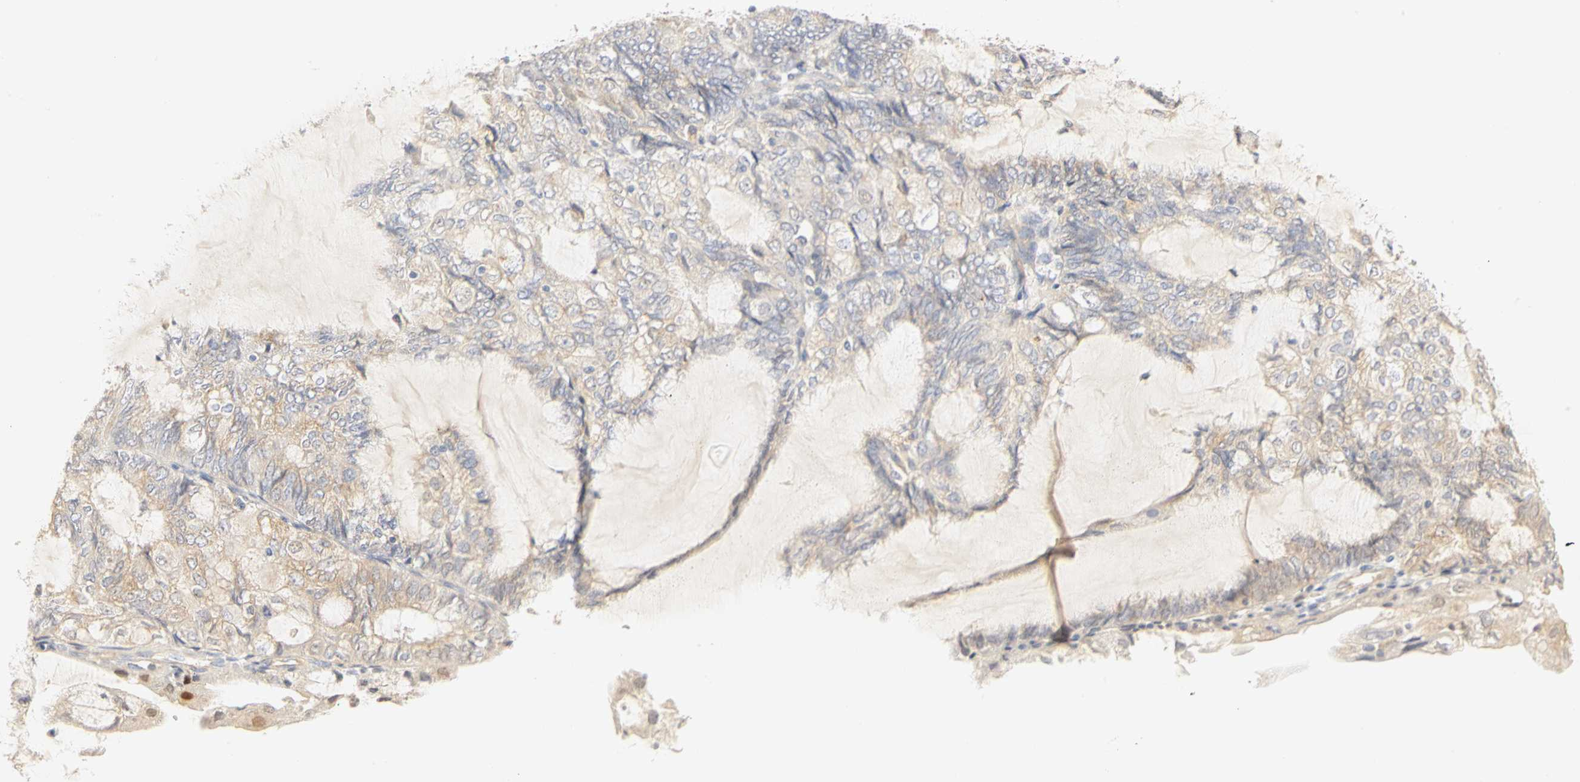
{"staining": {"intensity": "weak", "quantity": "25%-75%", "location": "cytoplasmic/membranous"}, "tissue": "endometrial cancer", "cell_type": "Tumor cells", "image_type": "cancer", "snomed": [{"axis": "morphology", "description": "Adenocarcinoma, NOS"}, {"axis": "topography", "description": "Endometrium"}], "caption": "There is low levels of weak cytoplasmic/membranous staining in tumor cells of endometrial cancer (adenocarcinoma), as demonstrated by immunohistochemical staining (brown color).", "gene": "GNRH2", "patient": {"sex": "female", "age": 81}}